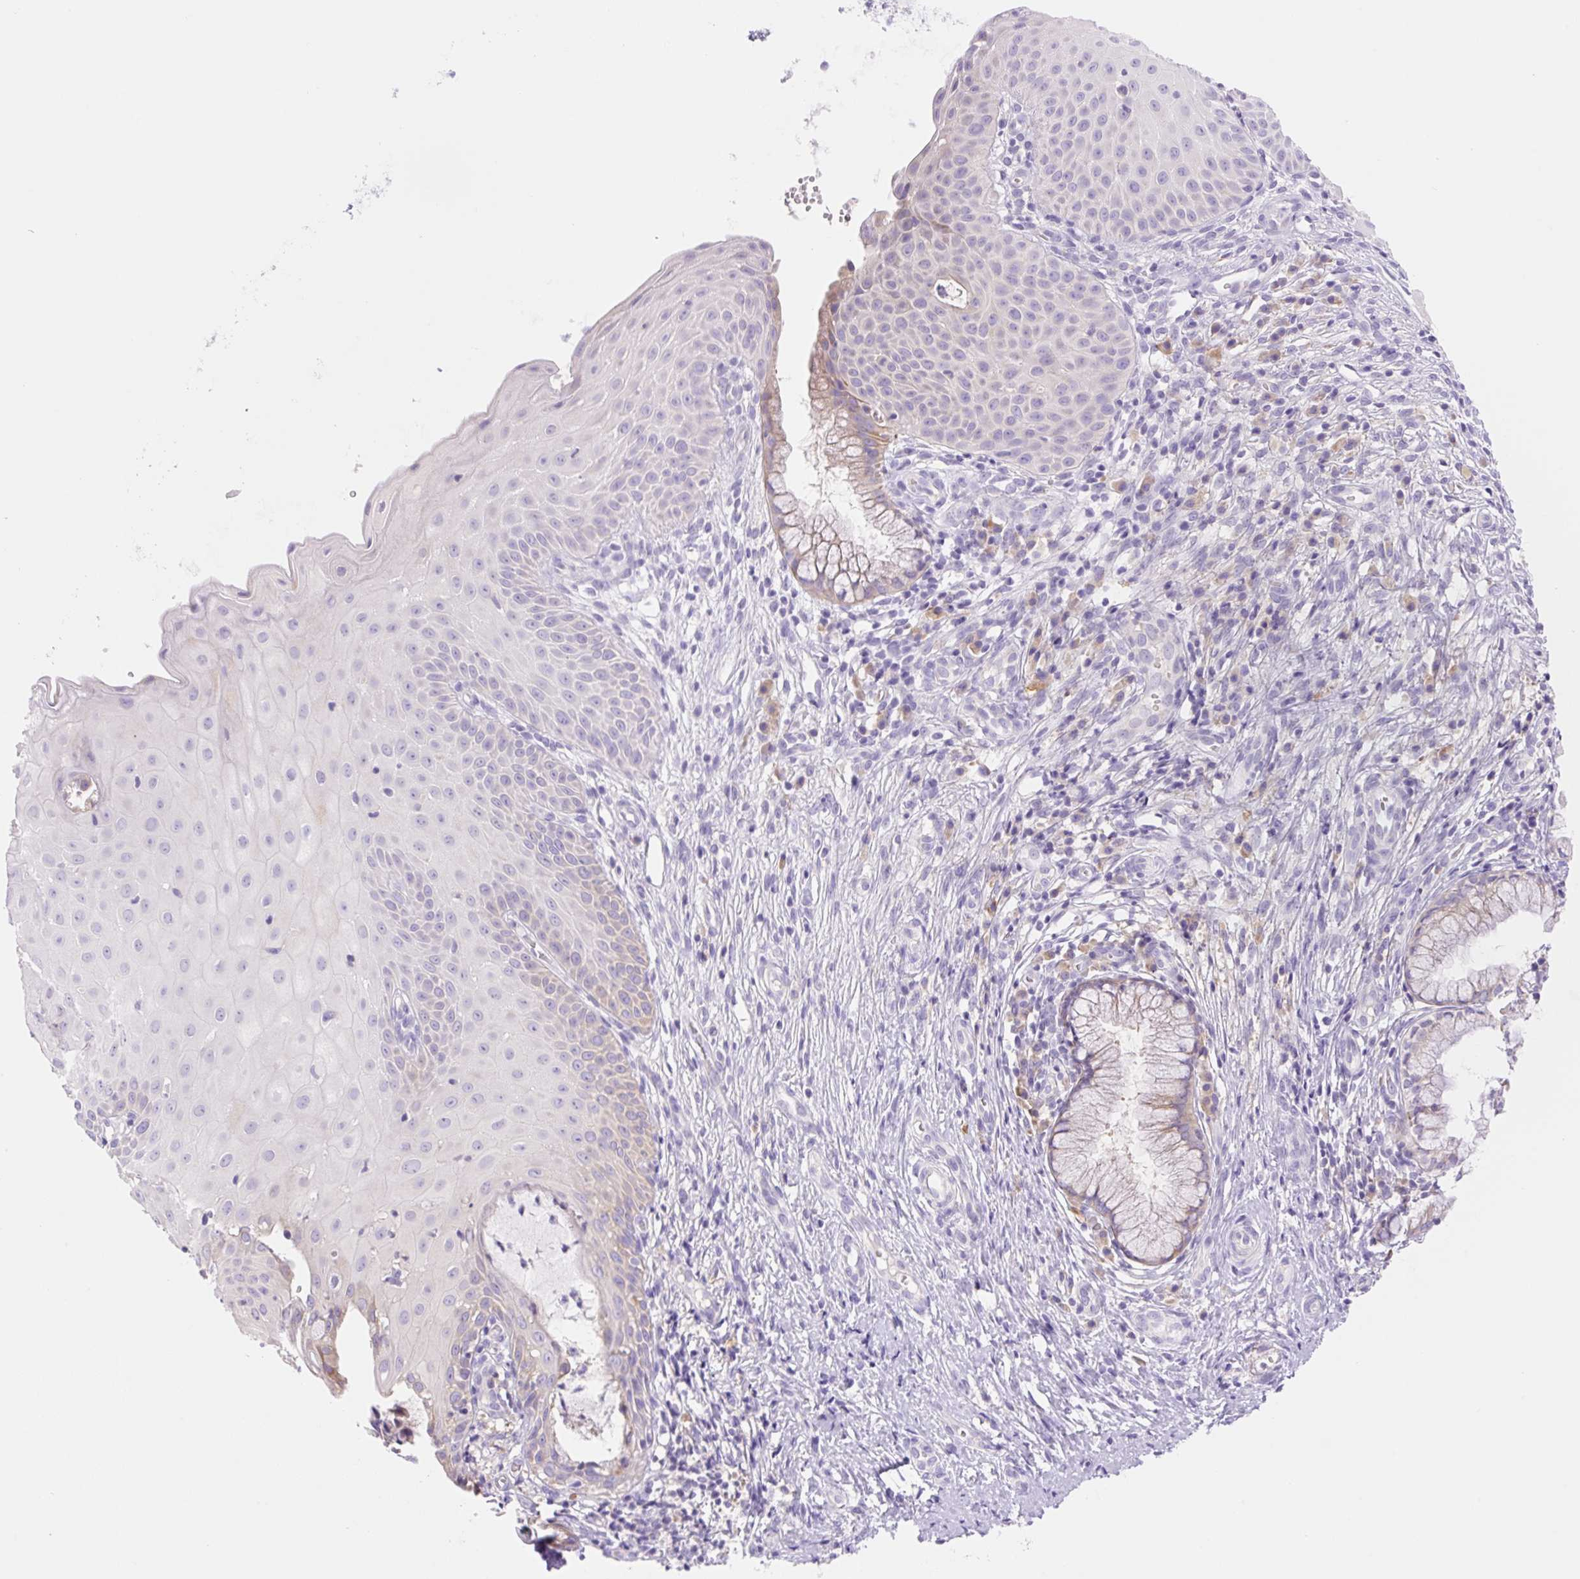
{"staining": {"intensity": "weak", "quantity": "<25%", "location": "cytoplasmic/membranous"}, "tissue": "cervix", "cell_type": "Glandular cells", "image_type": "normal", "snomed": [{"axis": "morphology", "description": "Normal tissue, NOS"}, {"axis": "topography", "description": "Cervix"}], "caption": "The histopathology image displays no significant staining in glandular cells of cervix. (Stains: DAB (3,3'-diaminobenzidine) IHC with hematoxylin counter stain, Microscopy: brightfield microscopy at high magnification).", "gene": "DENND5A", "patient": {"sex": "female", "age": 36}}